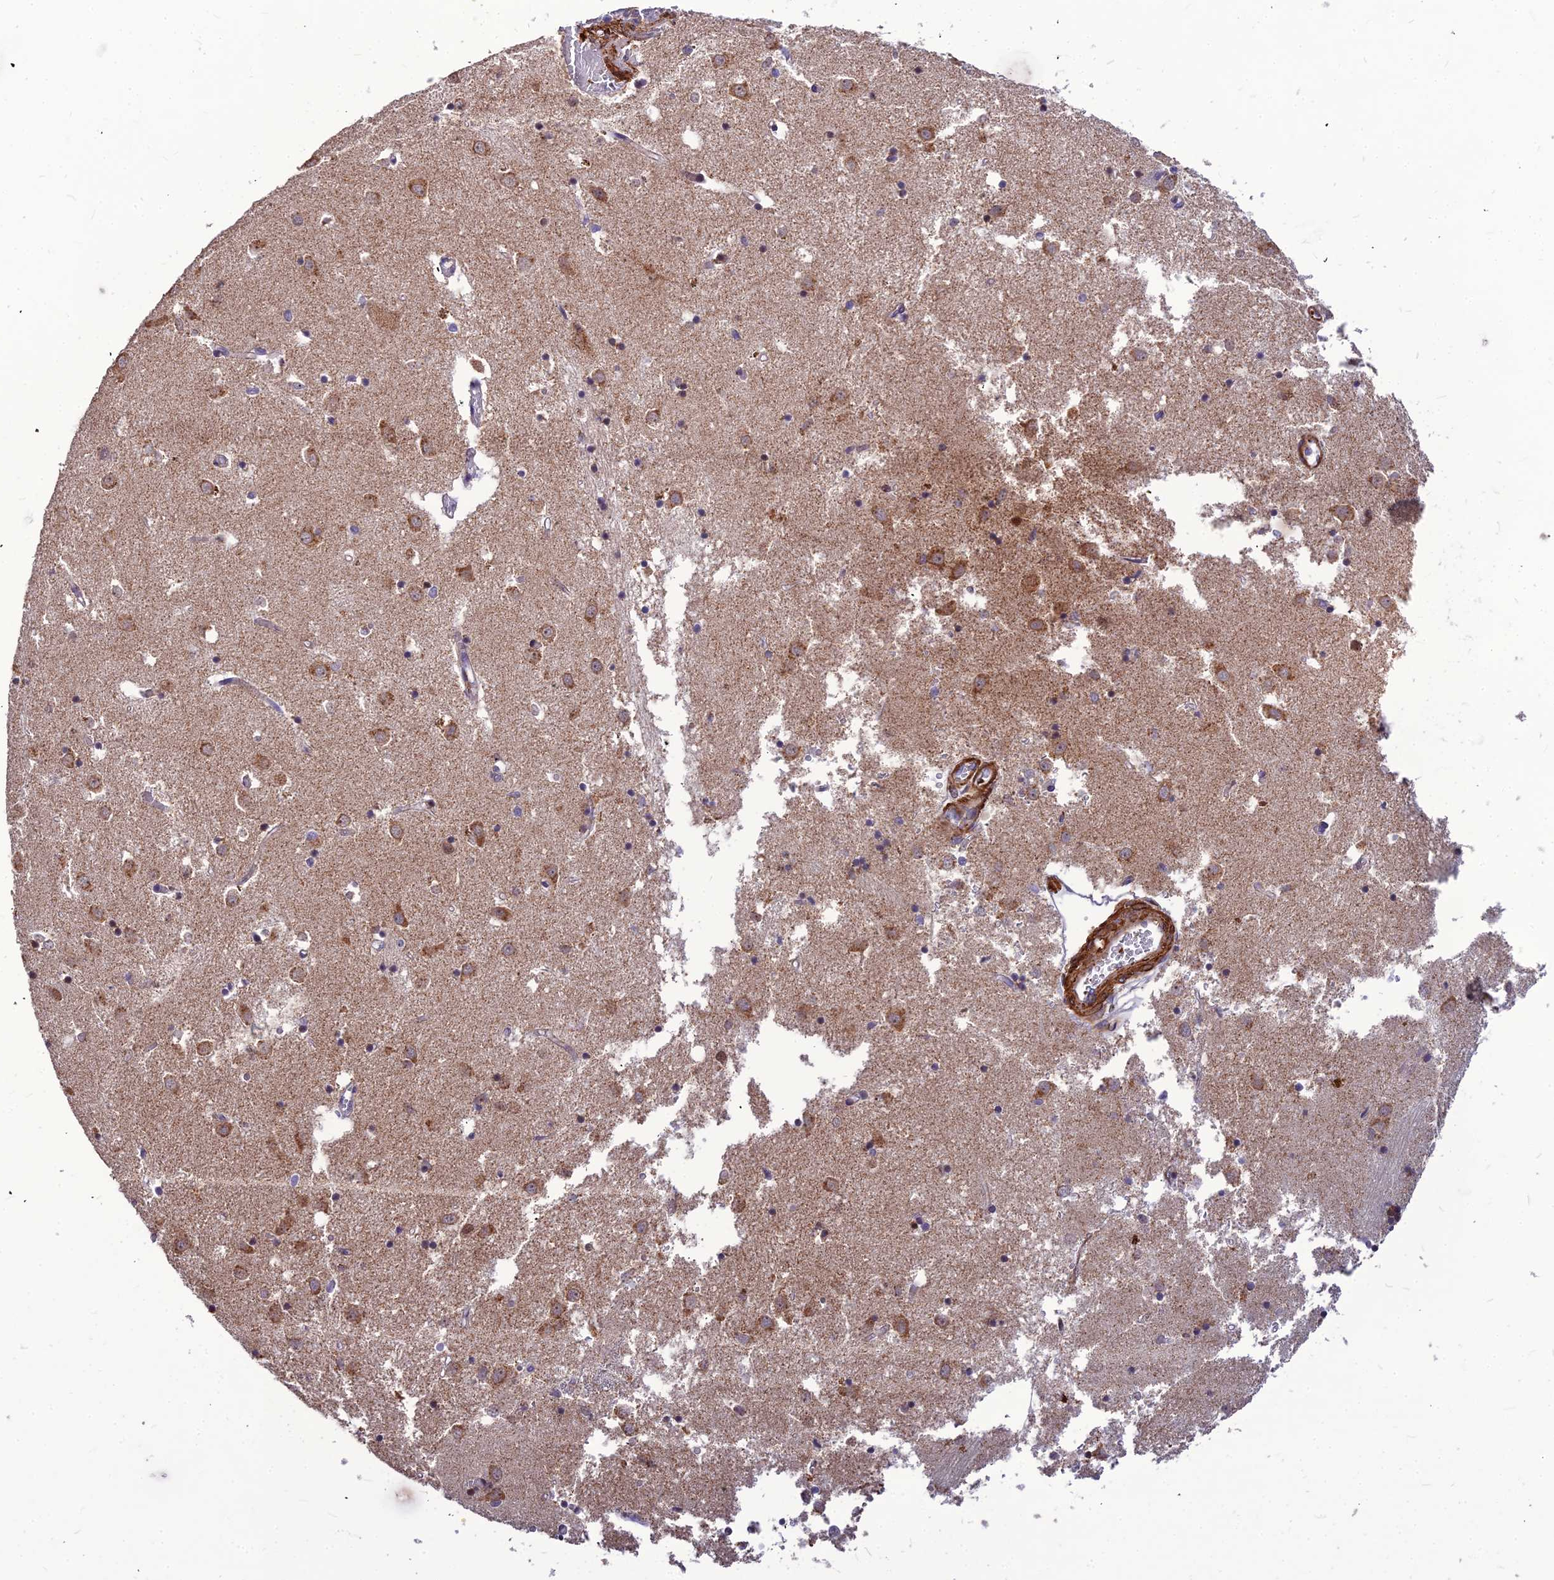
{"staining": {"intensity": "strong", "quantity": "<25%", "location": "nuclear"}, "tissue": "caudate", "cell_type": "Glial cells", "image_type": "normal", "snomed": [{"axis": "morphology", "description": "Normal tissue, NOS"}, {"axis": "topography", "description": "Lateral ventricle wall"}], "caption": "Protein staining shows strong nuclear staining in approximately <25% of glial cells in normal caudate.", "gene": "LEKR1", "patient": {"sex": "male", "age": 70}}